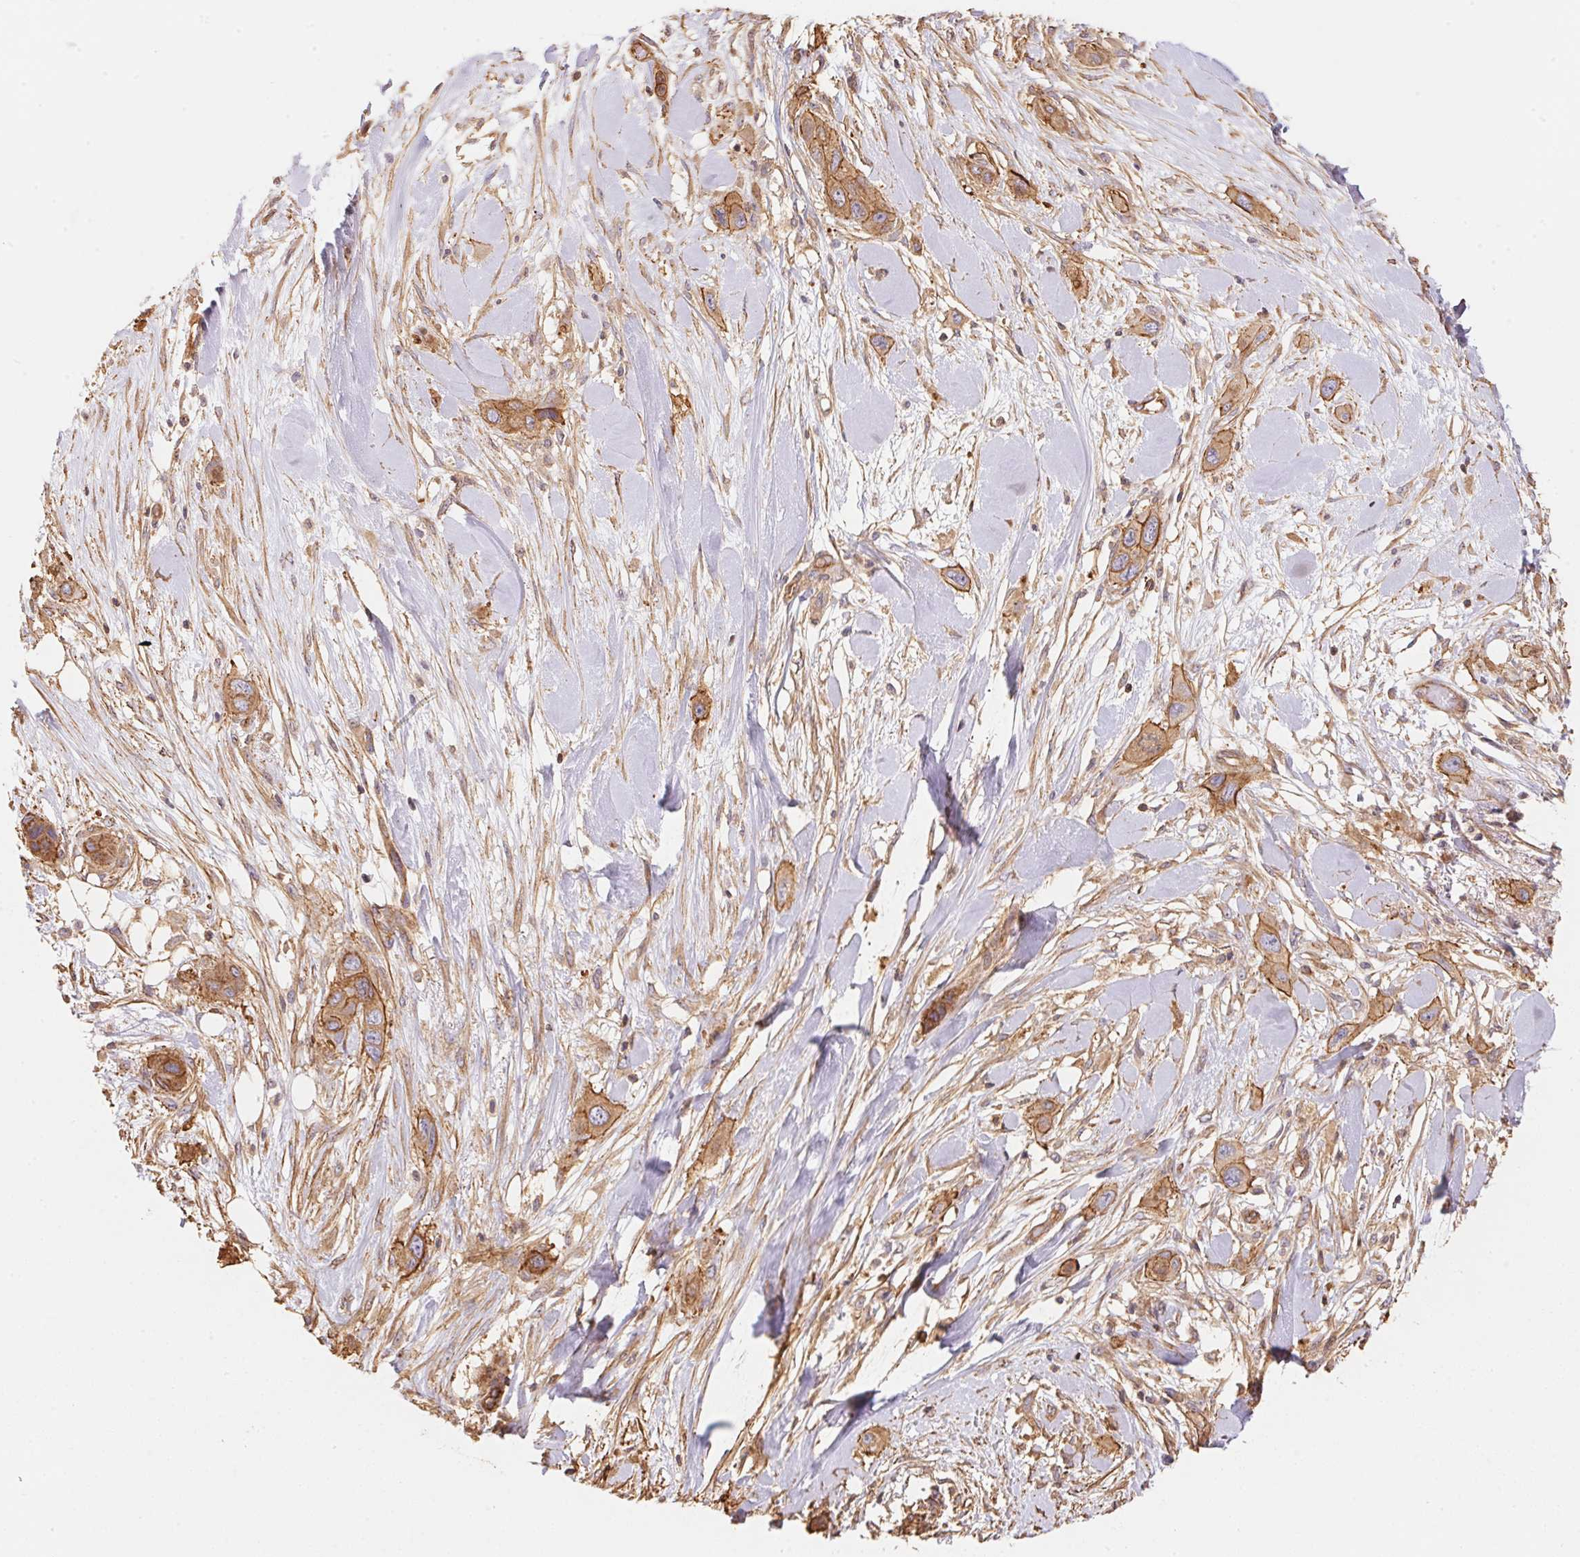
{"staining": {"intensity": "moderate", "quantity": ">75%", "location": "cytoplasmic/membranous"}, "tissue": "skin cancer", "cell_type": "Tumor cells", "image_type": "cancer", "snomed": [{"axis": "morphology", "description": "Squamous cell carcinoma, NOS"}, {"axis": "topography", "description": "Skin"}], "caption": "Immunohistochemistry (IHC) of skin squamous cell carcinoma exhibits medium levels of moderate cytoplasmic/membranous staining in approximately >75% of tumor cells.", "gene": "FRAS1", "patient": {"sex": "male", "age": 79}}